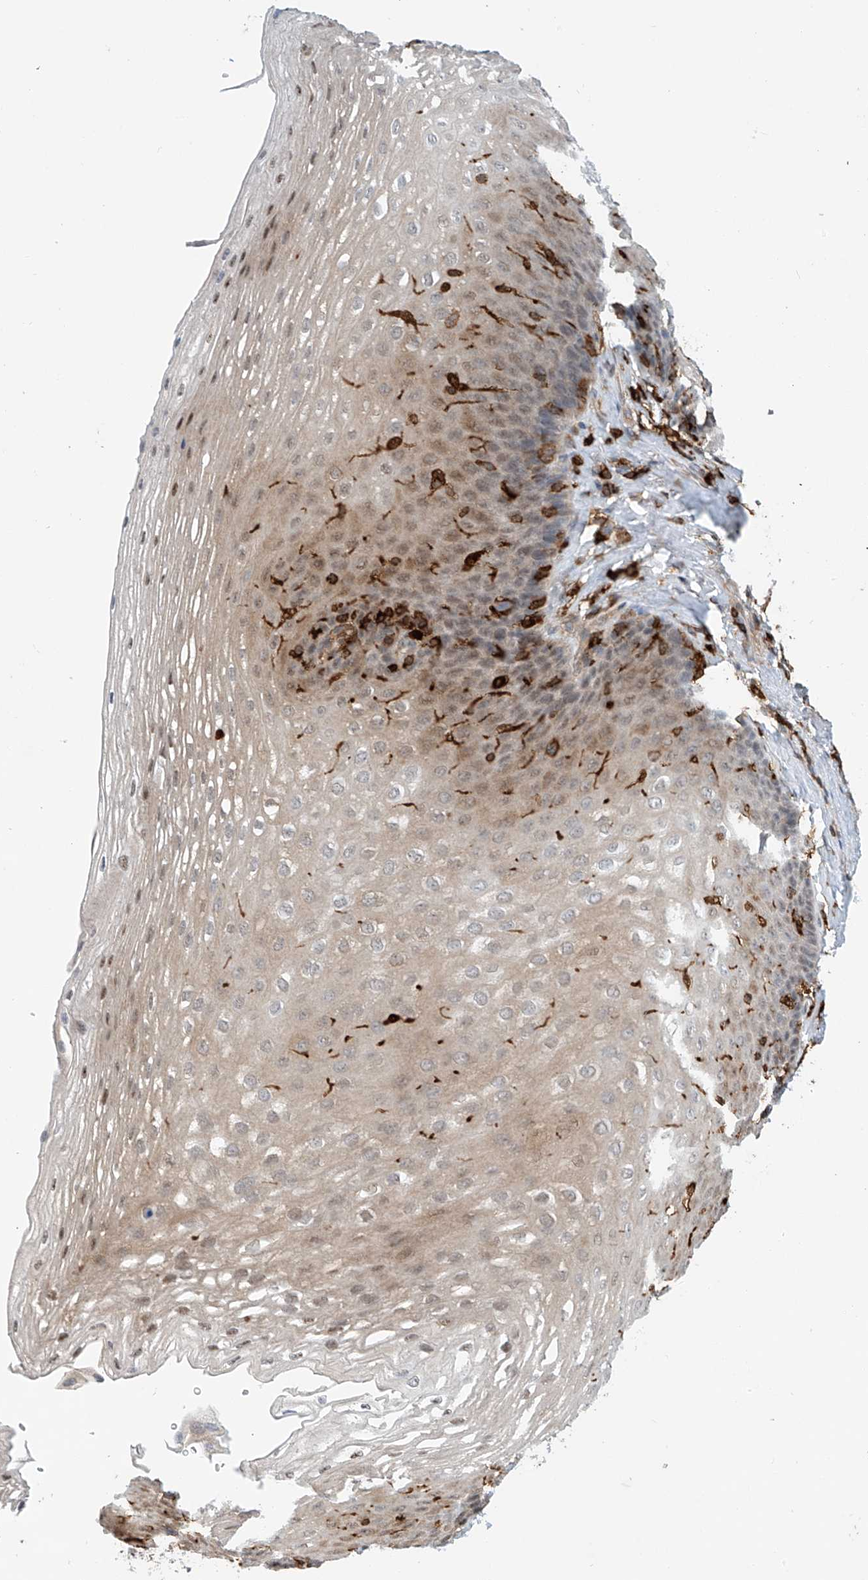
{"staining": {"intensity": "weak", "quantity": "25%-75%", "location": "nuclear"}, "tissue": "esophagus", "cell_type": "Squamous epithelial cells", "image_type": "normal", "snomed": [{"axis": "morphology", "description": "Normal tissue, NOS"}, {"axis": "topography", "description": "Esophagus"}], "caption": "Normal esophagus shows weak nuclear positivity in approximately 25%-75% of squamous epithelial cells.", "gene": "MICAL1", "patient": {"sex": "female", "age": 66}}